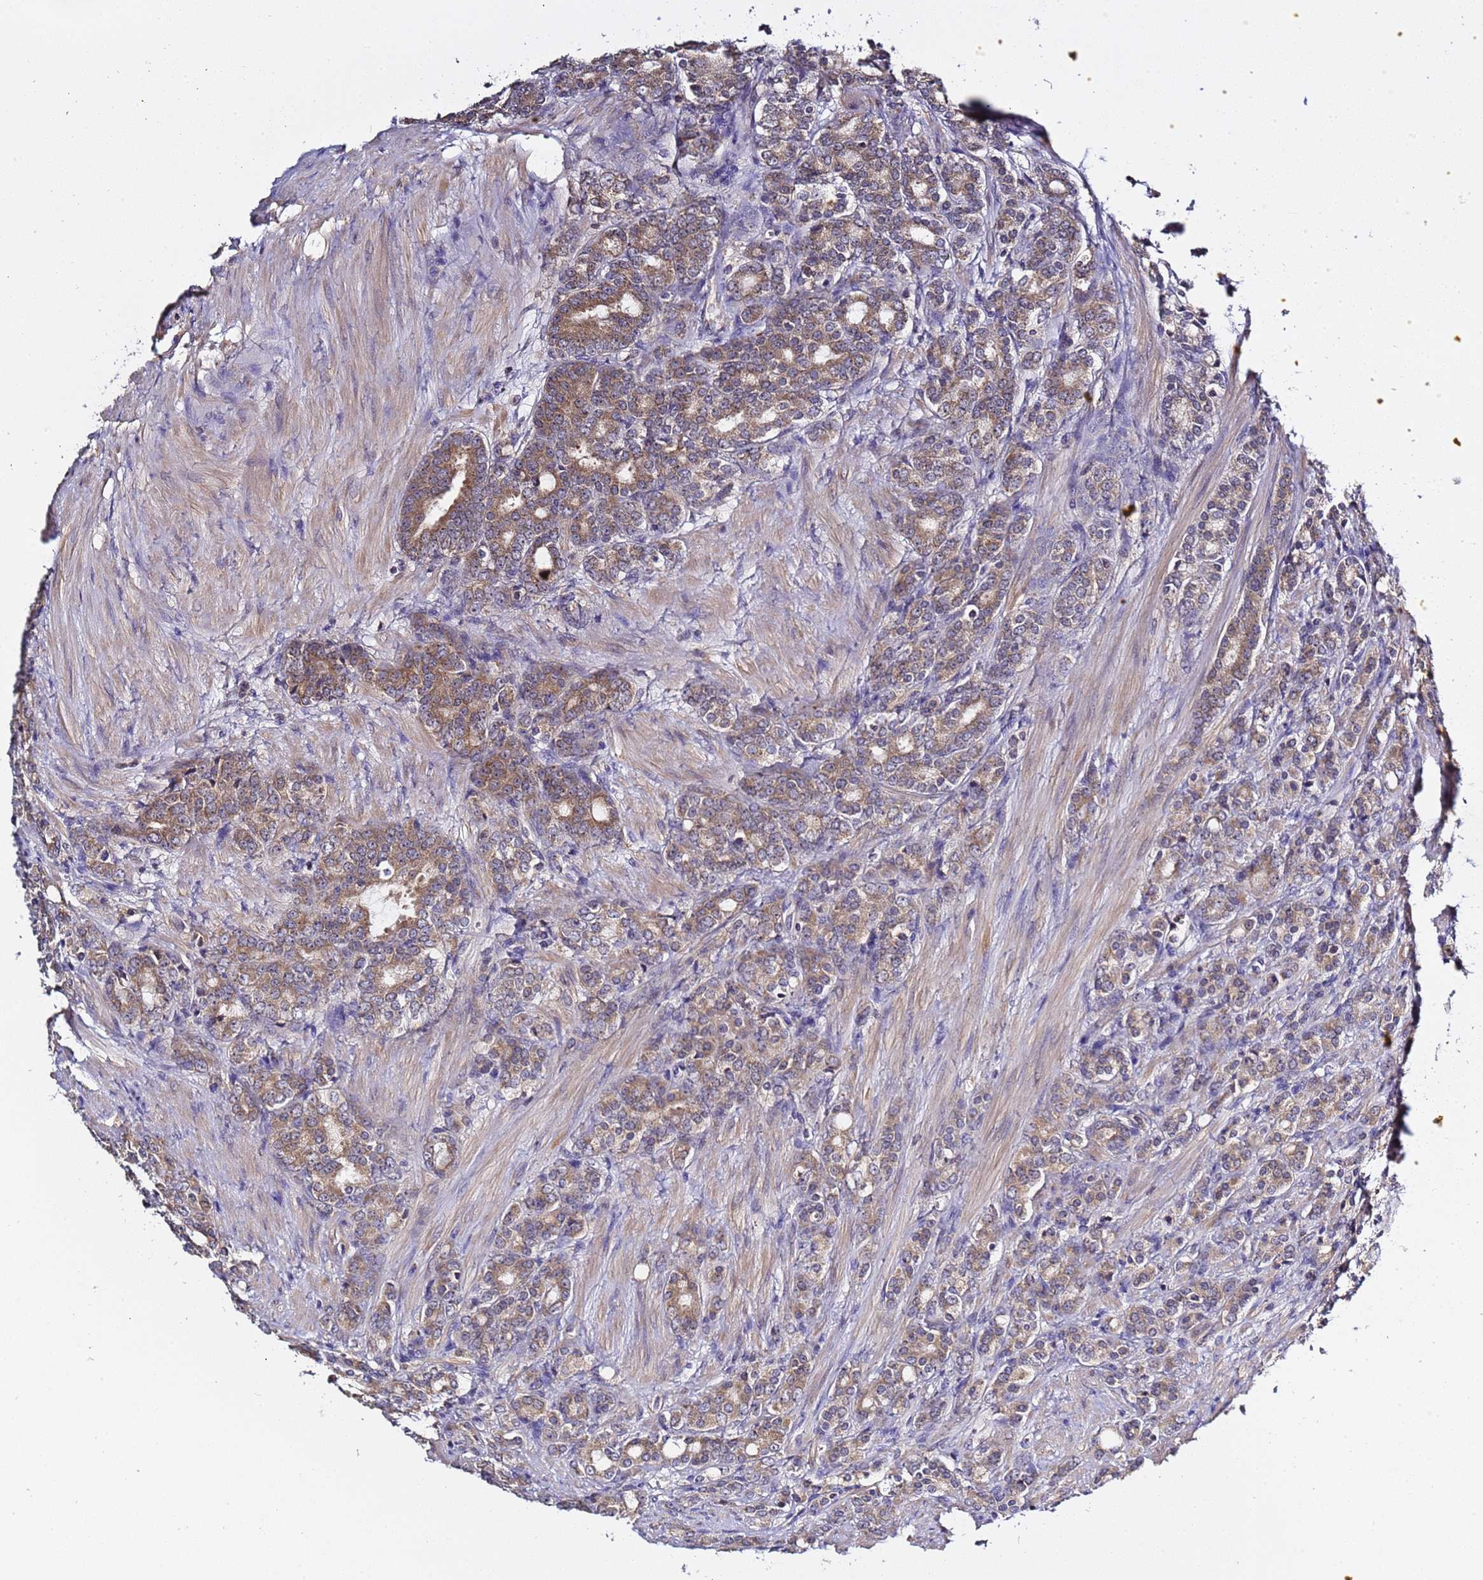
{"staining": {"intensity": "moderate", "quantity": "25%-75%", "location": "cytoplasmic/membranous"}, "tissue": "prostate cancer", "cell_type": "Tumor cells", "image_type": "cancer", "snomed": [{"axis": "morphology", "description": "Adenocarcinoma, High grade"}, {"axis": "topography", "description": "Prostate"}], "caption": "Immunohistochemistry (IHC) micrograph of neoplastic tissue: adenocarcinoma (high-grade) (prostate) stained using immunohistochemistry shows medium levels of moderate protein expression localized specifically in the cytoplasmic/membranous of tumor cells, appearing as a cytoplasmic/membranous brown color.", "gene": "ELMOD2", "patient": {"sex": "male", "age": 62}}